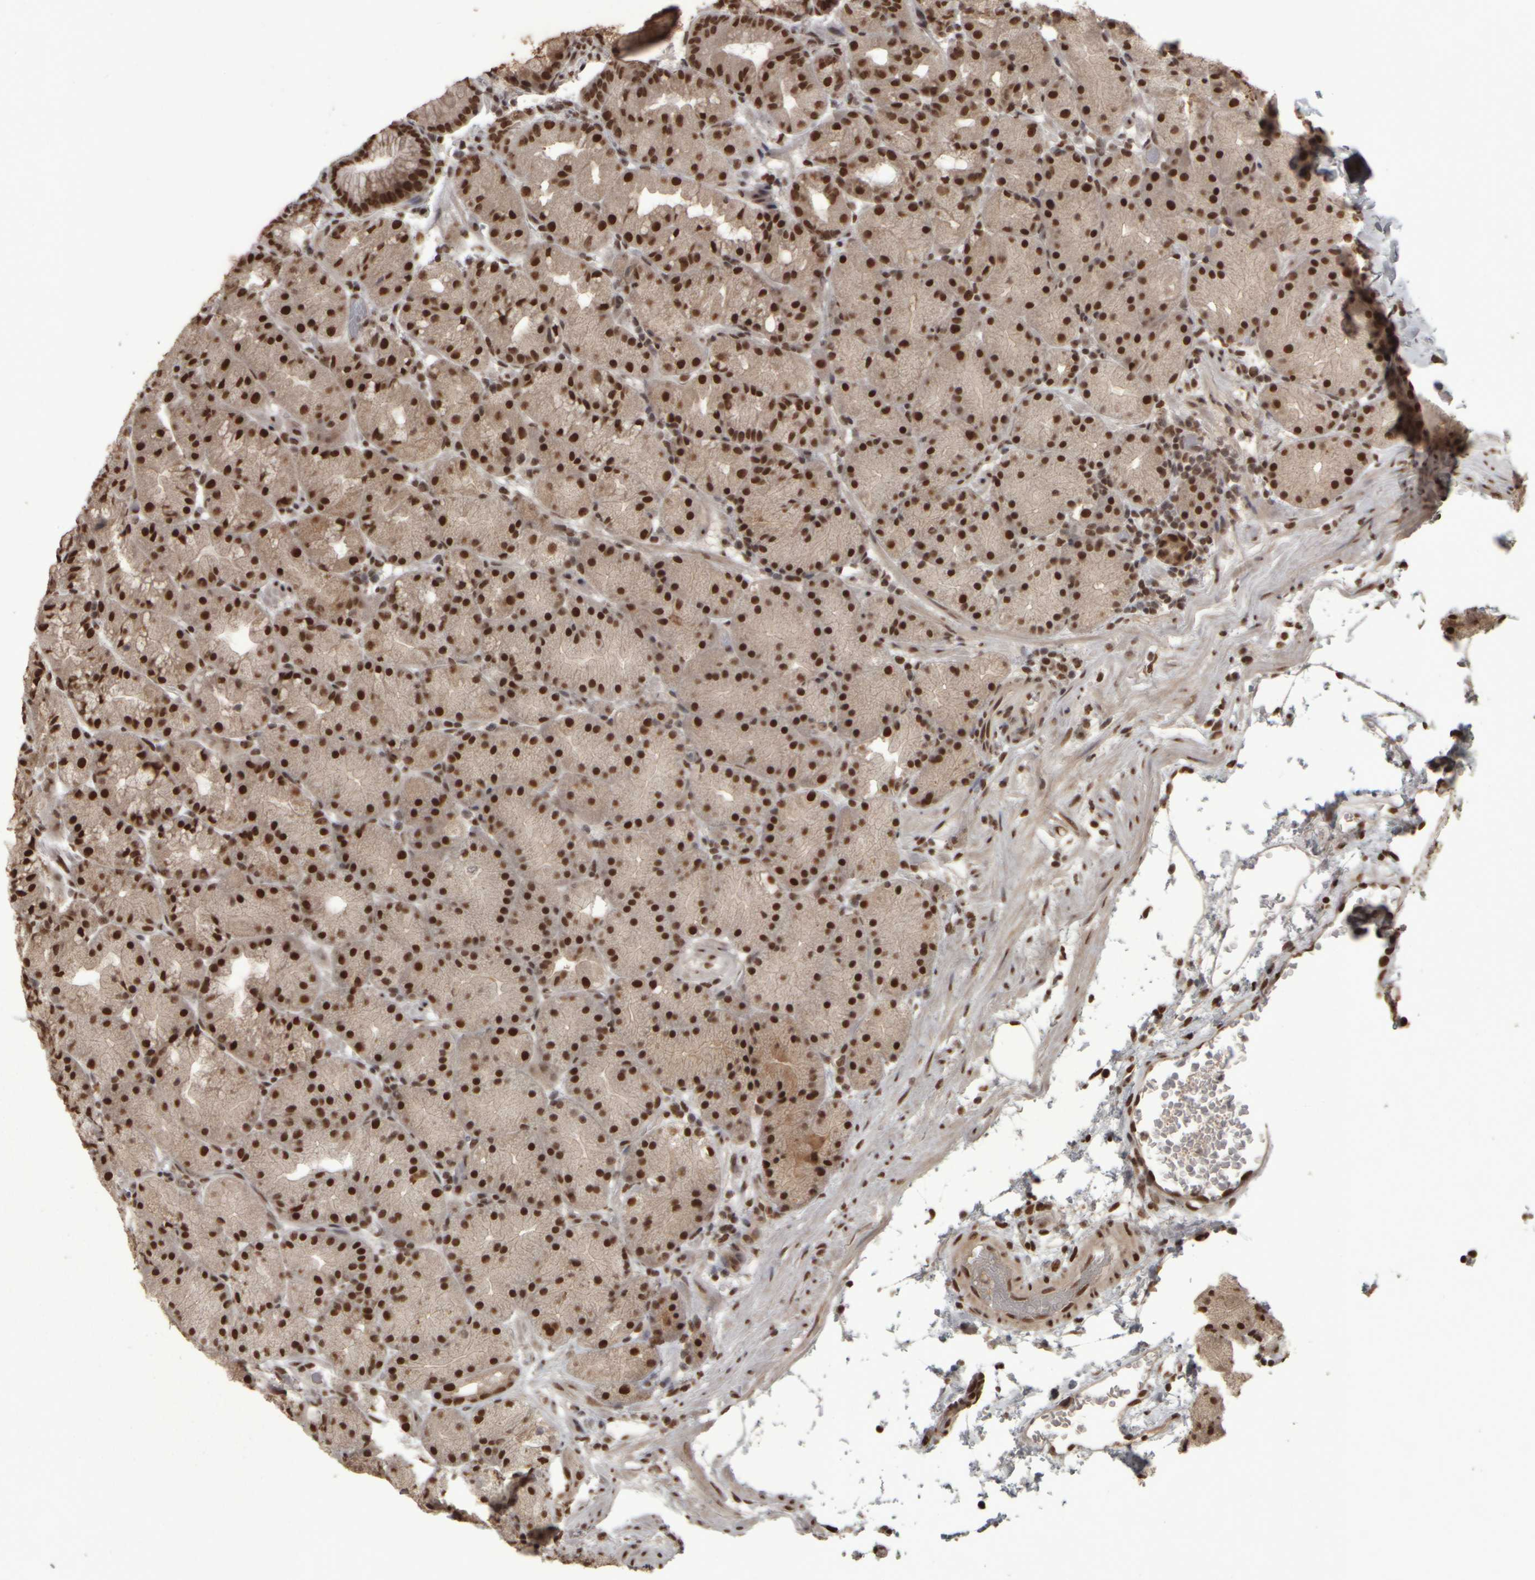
{"staining": {"intensity": "strong", "quantity": ">75%", "location": "cytoplasmic/membranous,nuclear"}, "tissue": "stomach", "cell_type": "Glandular cells", "image_type": "normal", "snomed": [{"axis": "morphology", "description": "Normal tissue, NOS"}, {"axis": "topography", "description": "Stomach, upper"}, {"axis": "topography", "description": "Stomach"}], "caption": "Unremarkable stomach exhibits strong cytoplasmic/membranous,nuclear positivity in about >75% of glandular cells.", "gene": "ZFHX4", "patient": {"sex": "male", "age": 48}}